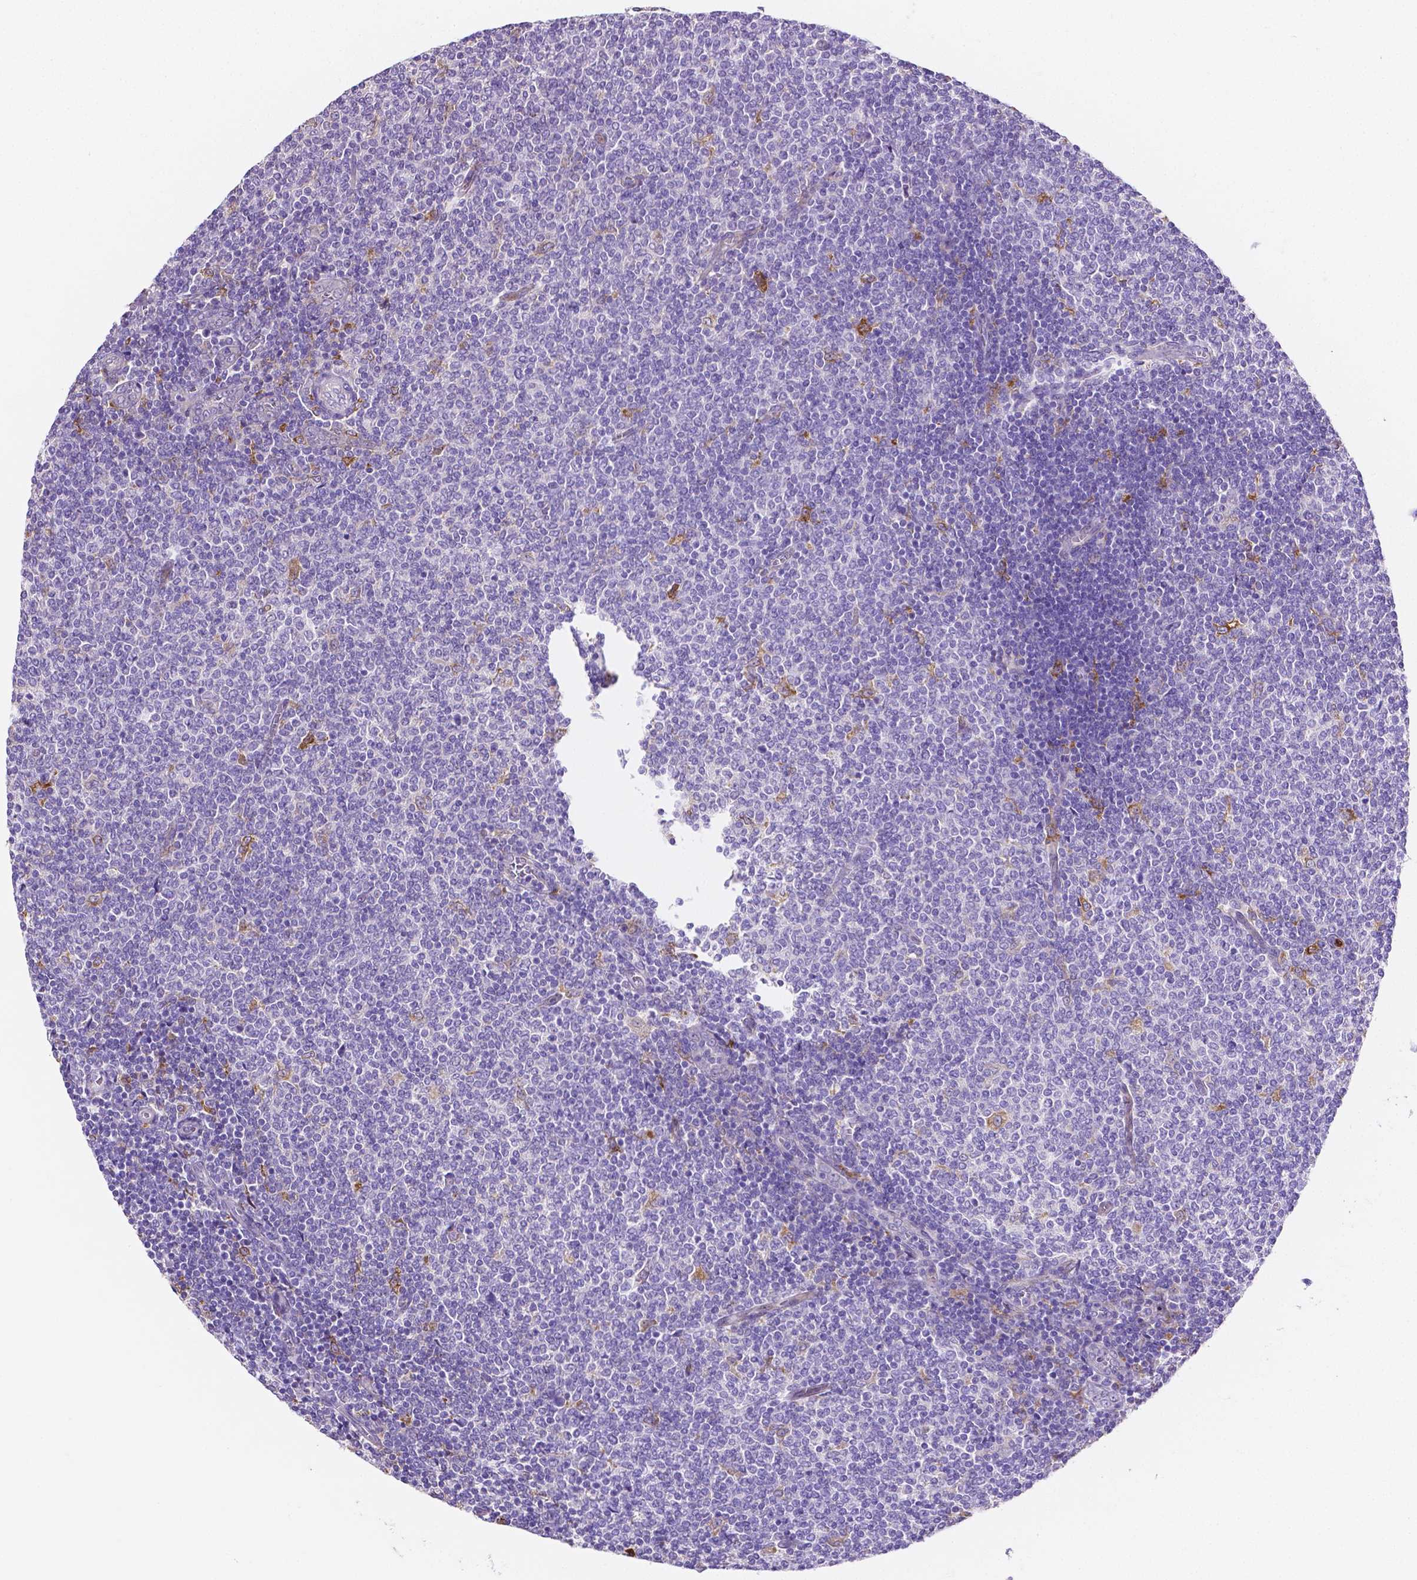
{"staining": {"intensity": "negative", "quantity": "none", "location": "none"}, "tissue": "lymphoma", "cell_type": "Tumor cells", "image_type": "cancer", "snomed": [{"axis": "morphology", "description": "Malignant lymphoma, non-Hodgkin's type, Low grade"}, {"axis": "topography", "description": "Lymph node"}], "caption": "Immunohistochemistry (IHC) image of human malignant lymphoma, non-Hodgkin's type (low-grade) stained for a protein (brown), which displays no staining in tumor cells.", "gene": "MMP9", "patient": {"sex": "male", "age": 52}}